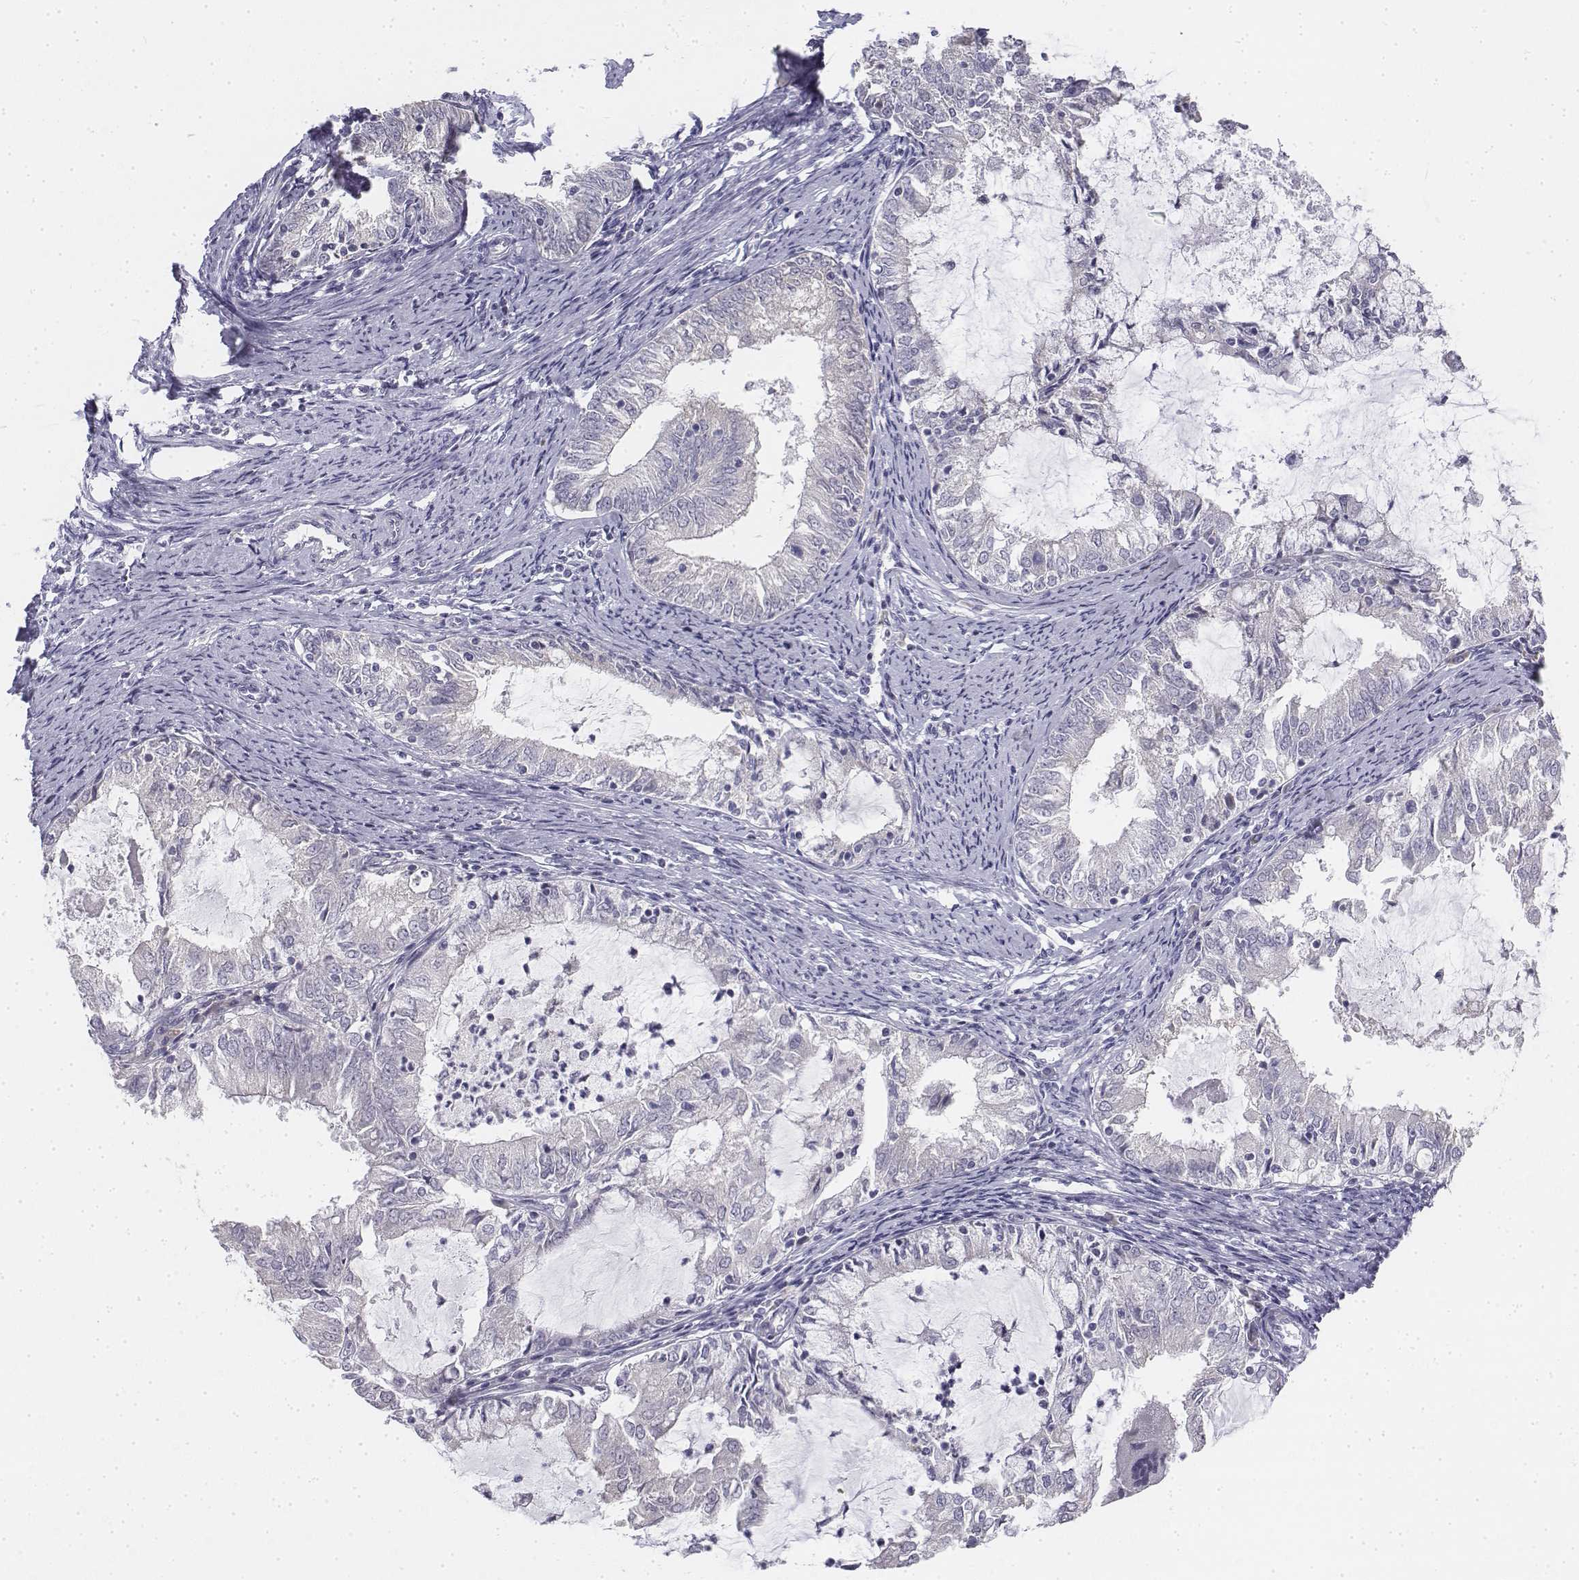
{"staining": {"intensity": "negative", "quantity": "none", "location": "none"}, "tissue": "endometrial cancer", "cell_type": "Tumor cells", "image_type": "cancer", "snomed": [{"axis": "morphology", "description": "Adenocarcinoma, NOS"}, {"axis": "topography", "description": "Endometrium"}], "caption": "Tumor cells are negative for protein expression in human adenocarcinoma (endometrial).", "gene": "PENK", "patient": {"sex": "female", "age": 57}}